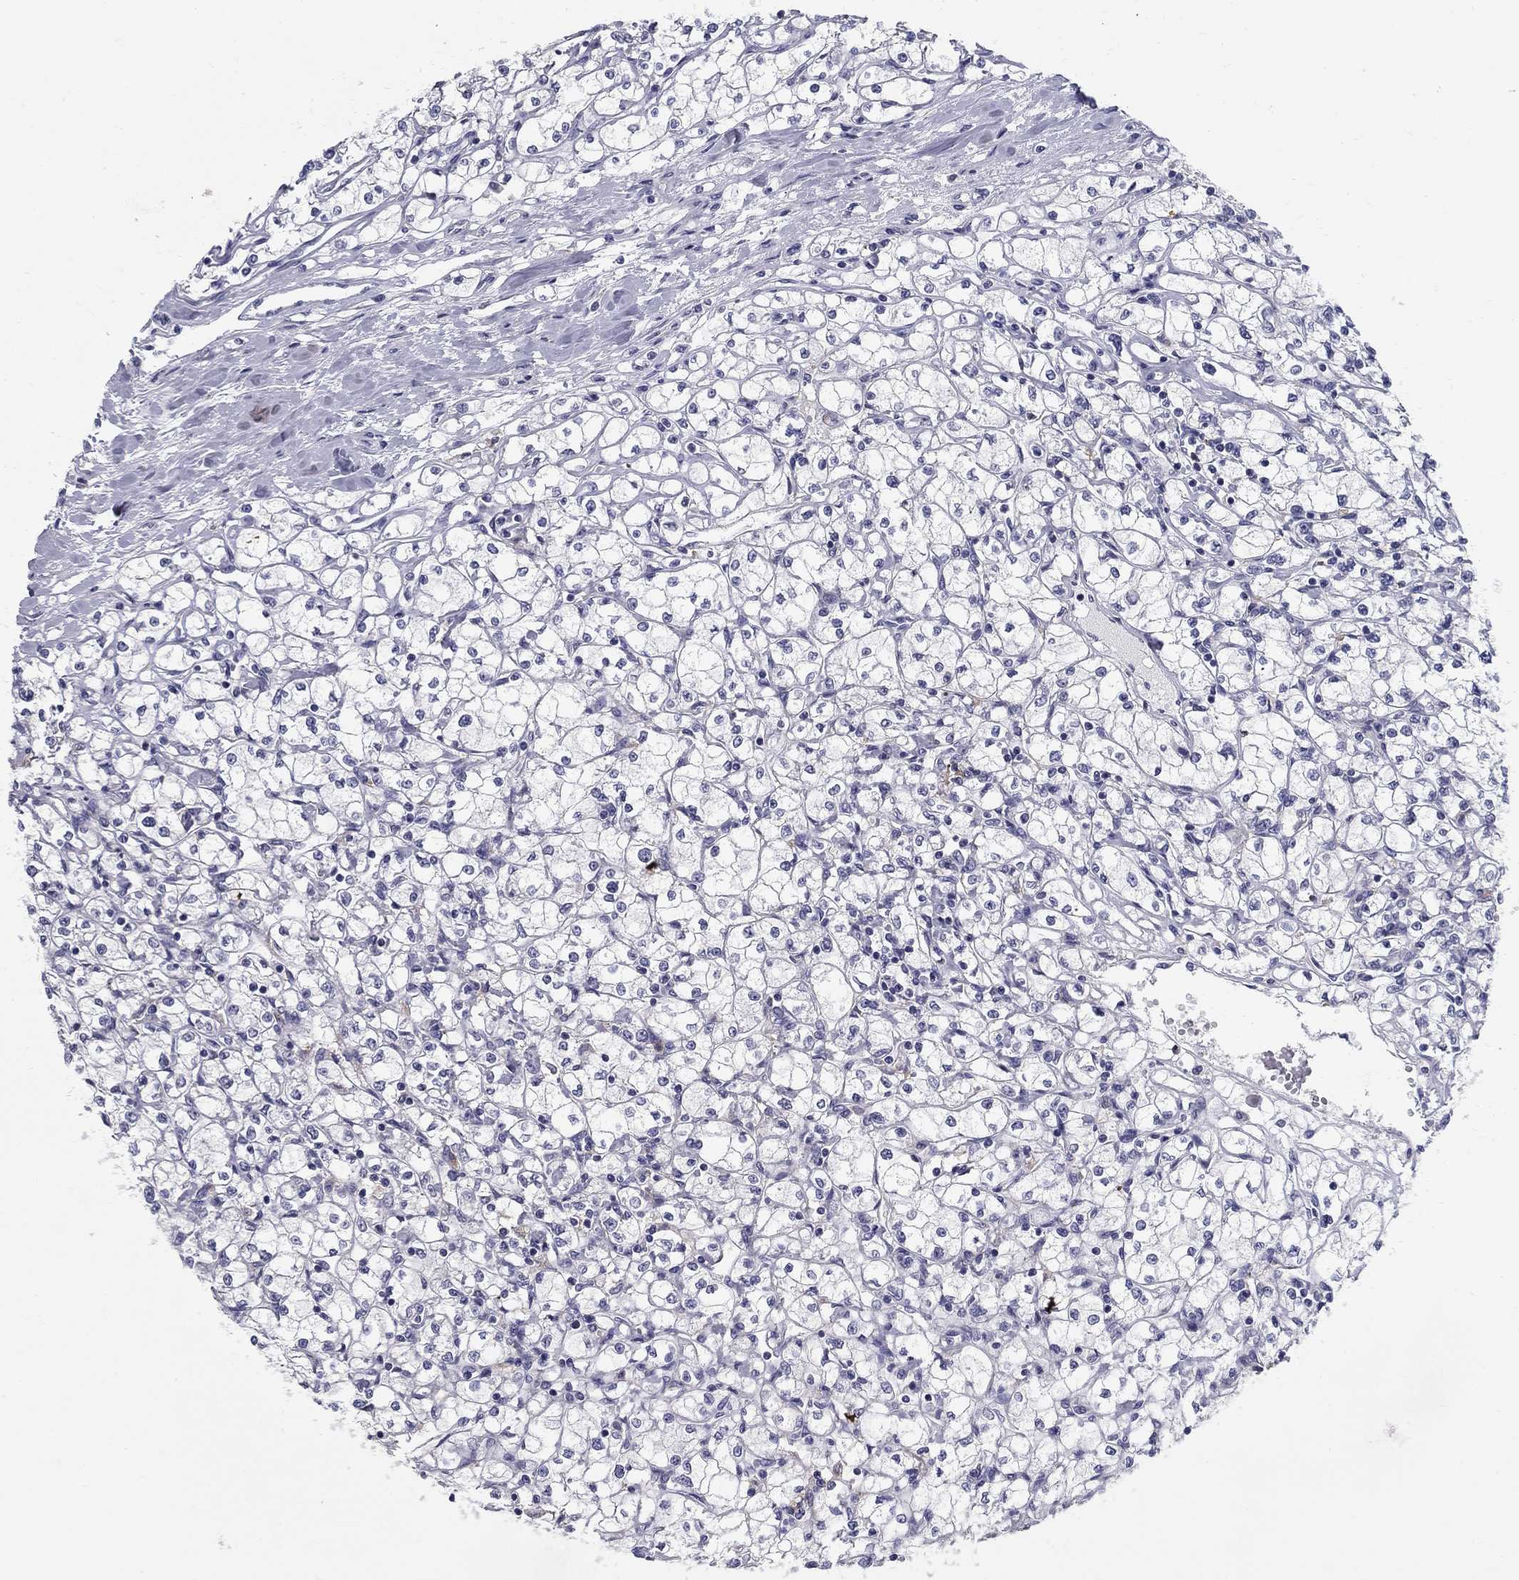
{"staining": {"intensity": "negative", "quantity": "none", "location": "none"}, "tissue": "renal cancer", "cell_type": "Tumor cells", "image_type": "cancer", "snomed": [{"axis": "morphology", "description": "Adenocarcinoma, NOS"}, {"axis": "topography", "description": "Kidney"}], "caption": "This is an immunohistochemistry photomicrograph of human renal cancer. There is no expression in tumor cells.", "gene": "TP53TG5", "patient": {"sex": "male", "age": 67}}